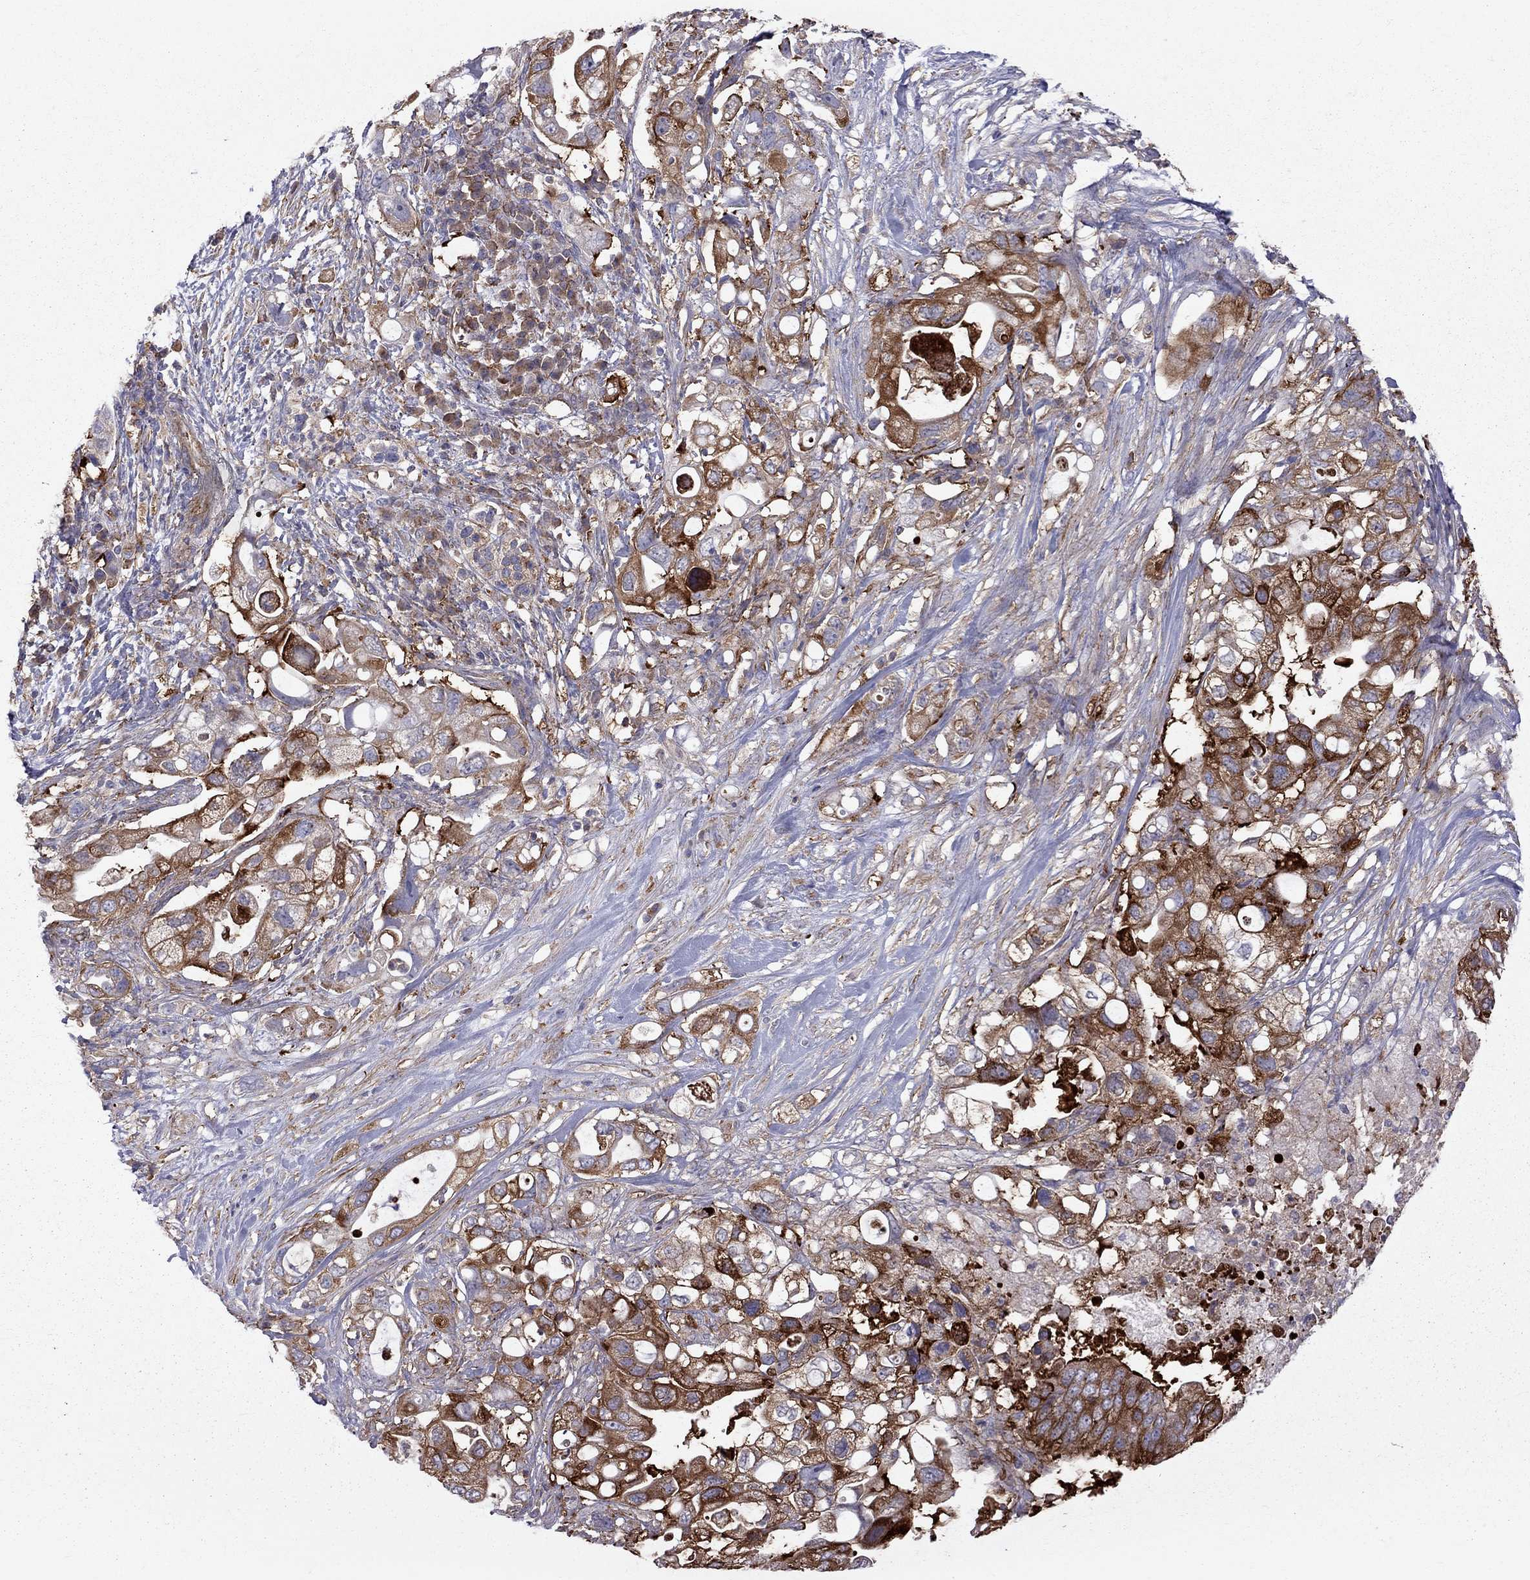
{"staining": {"intensity": "strong", "quantity": ">75%", "location": "cytoplasmic/membranous"}, "tissue": "pancreatic cancer", "cell_type": "Tumor cells", "image_type": "cancer", "snomed": [{"axis": "morphology", "description": "Adenocarcinoma, NOS"}, {"axis": "topography", "description": "Pancreas"}], "caption": "This micrograph demonstrates immunohistochemistry (IHC) staining of pancreatic adenocarcinoma, with high strong cytoplasmic/membranous staining in about >75% of tumor cells.", "gene": "EIF4E3", "patient": {"sex": "female", "age": 72}}